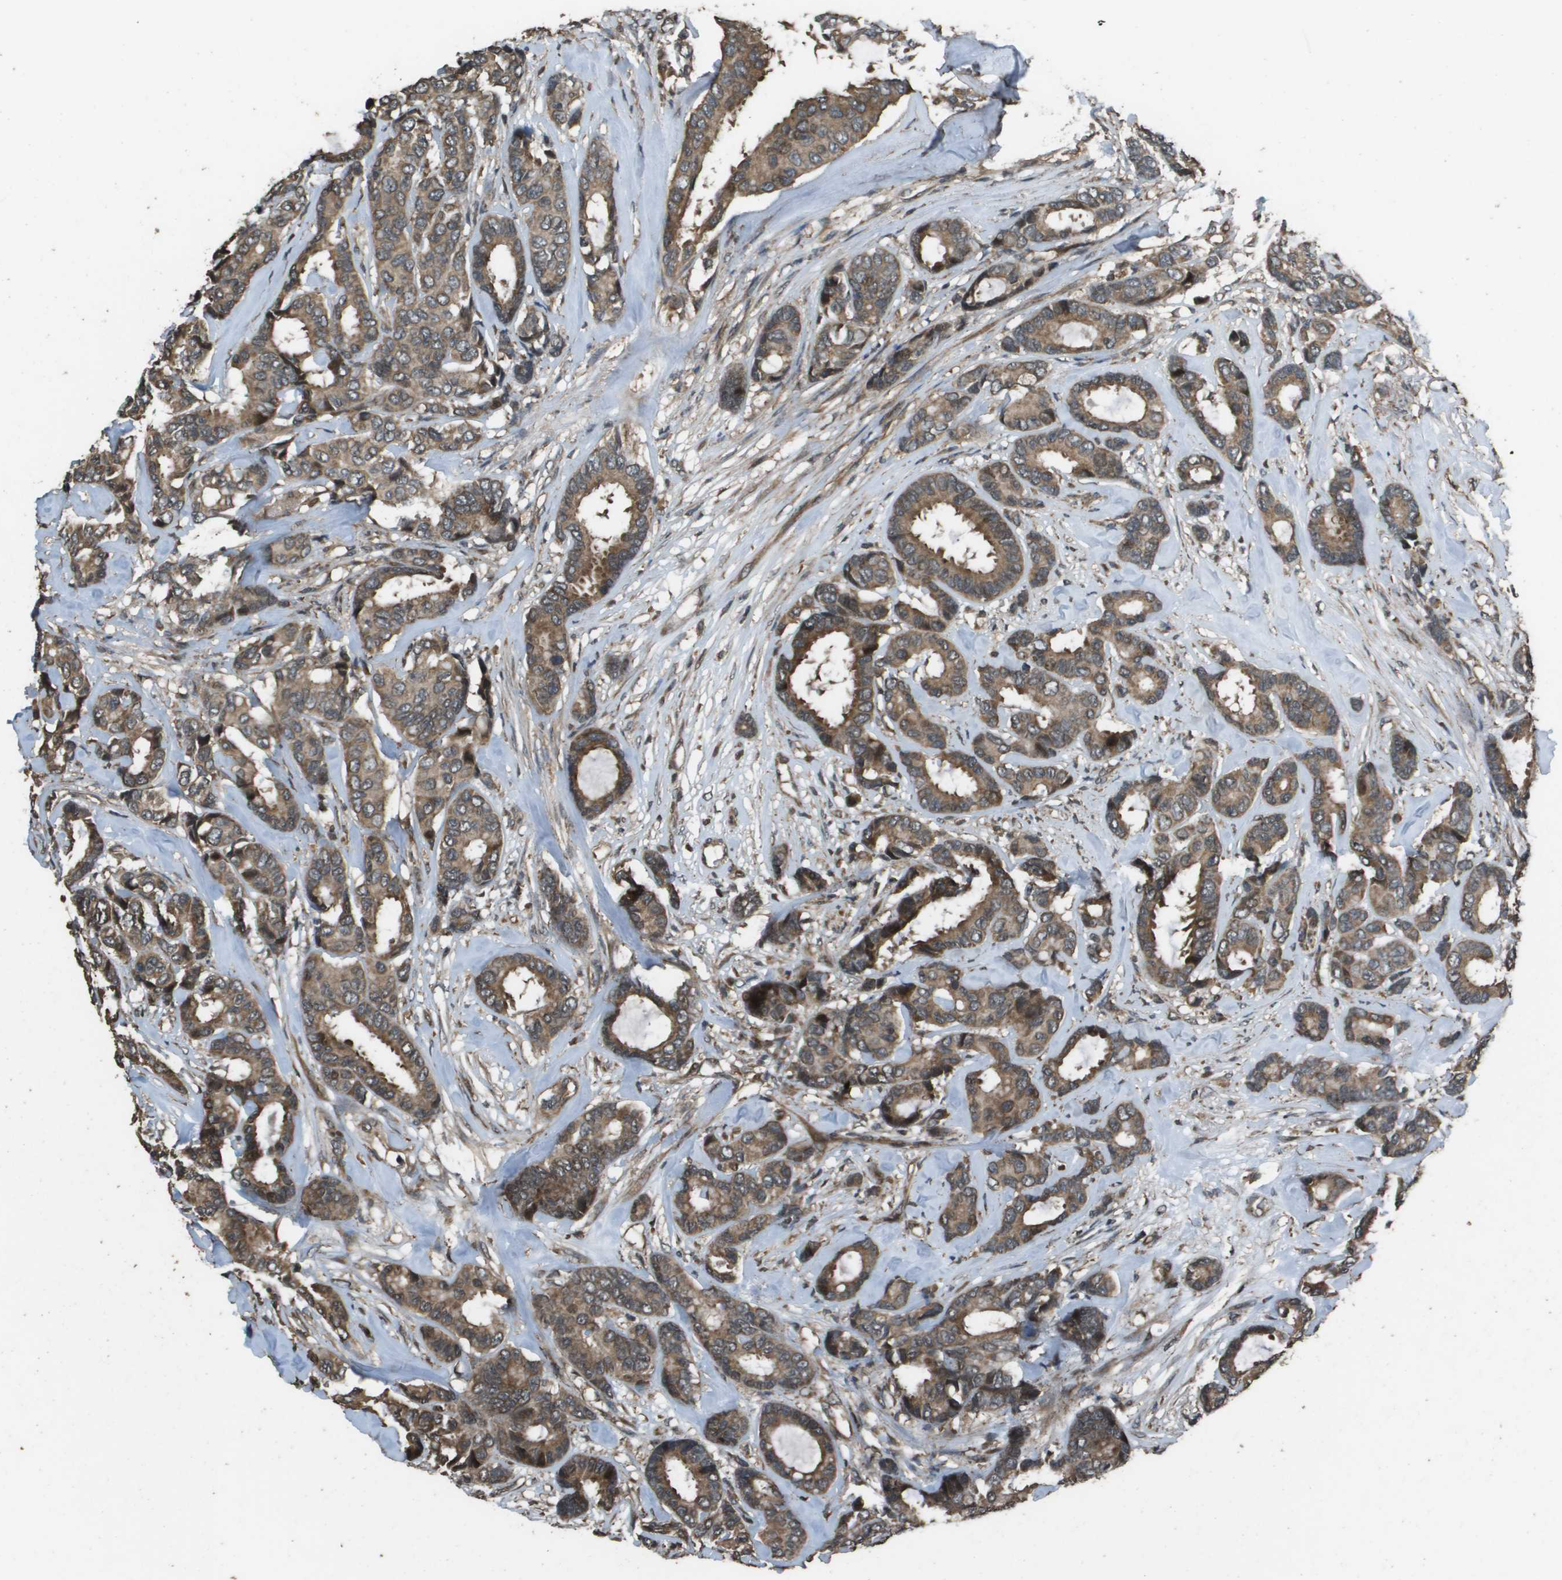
{"staining": {"intensity": "moderate", "quantity": ">75%", "location": "cytoplasmic/membranous"}, "tissue": "breast cancer", "cell_type": "Tumor cells", "image_type": "cancer", "snomed": [{"axis": "morphology", "description": "Duct carcinoma"}, {"axis": "topography", "description": "Breast"}], "caption": "Tumor cells display medium levels of moderate cytoplasmic/membranous staining in about >75% of cells in breast invasive ductal carcinoma.", "gene": "FIG4", "patient": {"sex": "female", "age": 87}}